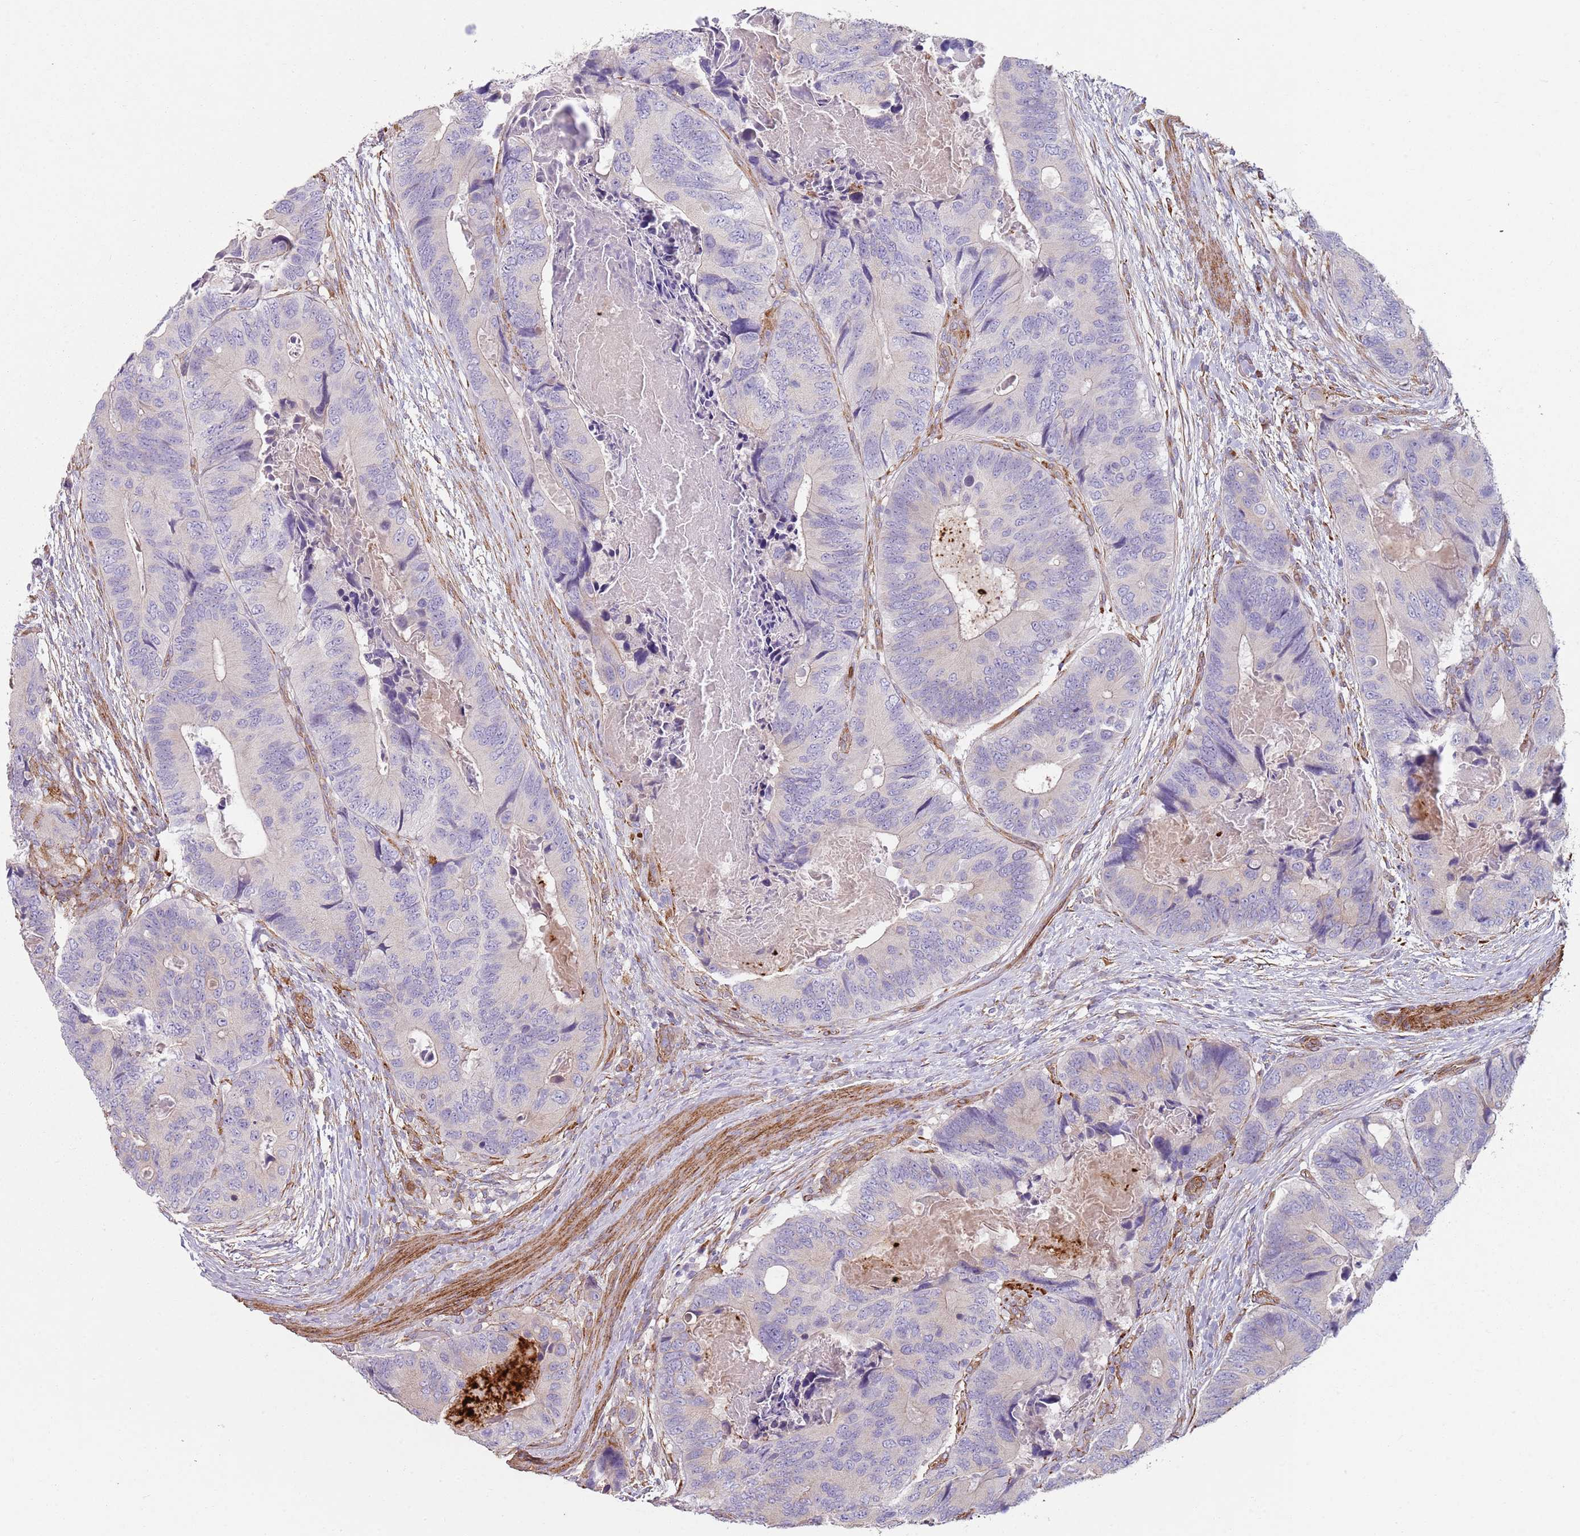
{"staining": {"intensity": "negative", "quantity": "none", "location": "none"}, "tissue": "colorectal cancer", "cell_type": "Tumor cells", "image_type": "cancer", "snomed": [{"axis": "morphology", "description": "Adenocarcinoma, NOS"}, {"axis": "topography", "description": "Colon"}], "caption": "A histopathology image of human colorectal adenocarcinoma is negative for staining in tumor cells.", "gene": "PHLPP2", "patient": {"sex": "male", "age": 84}}